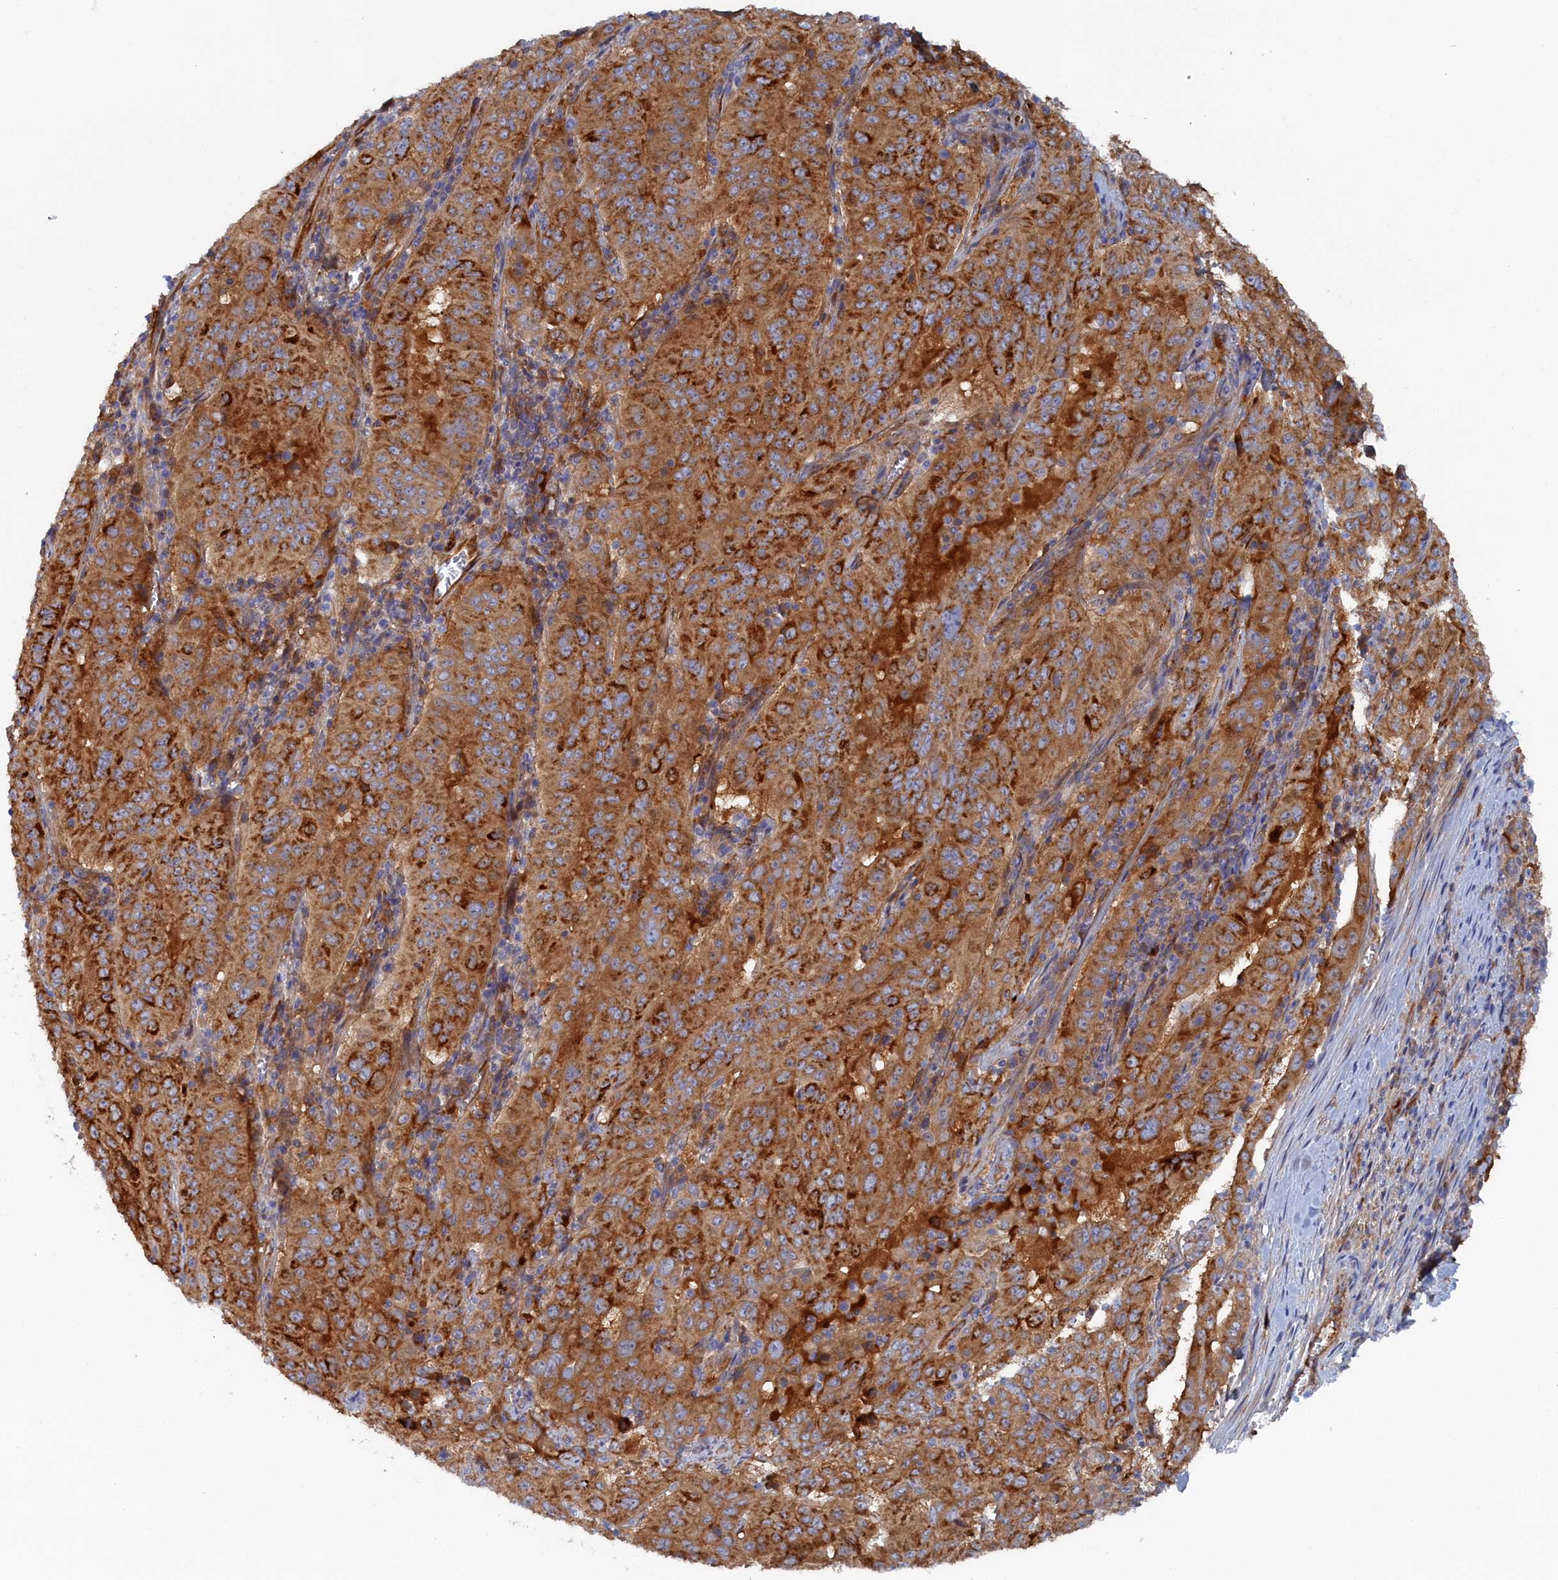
{"staining": {"intensity": "moderate", "quantity": ">75%", "location": "cytoplasmic/membranous"}, "tissue": "pancreatic cancer", "cell_type": "Tumor cells", "image_type": "cancer", "snomed": [{"axis": "morphology", "description": "Adenocarcinoma, NOS"}, {"axis": "topography", "description": "Pancreas"}], "caption": "A brown stain highlights moderate cytoplasmic/membranous positivity of a protein in adenocarcinoma (pancreatic) tumor cells.", "gene": "TMEM196", "patient": {"sex": "male", "age": 63}}